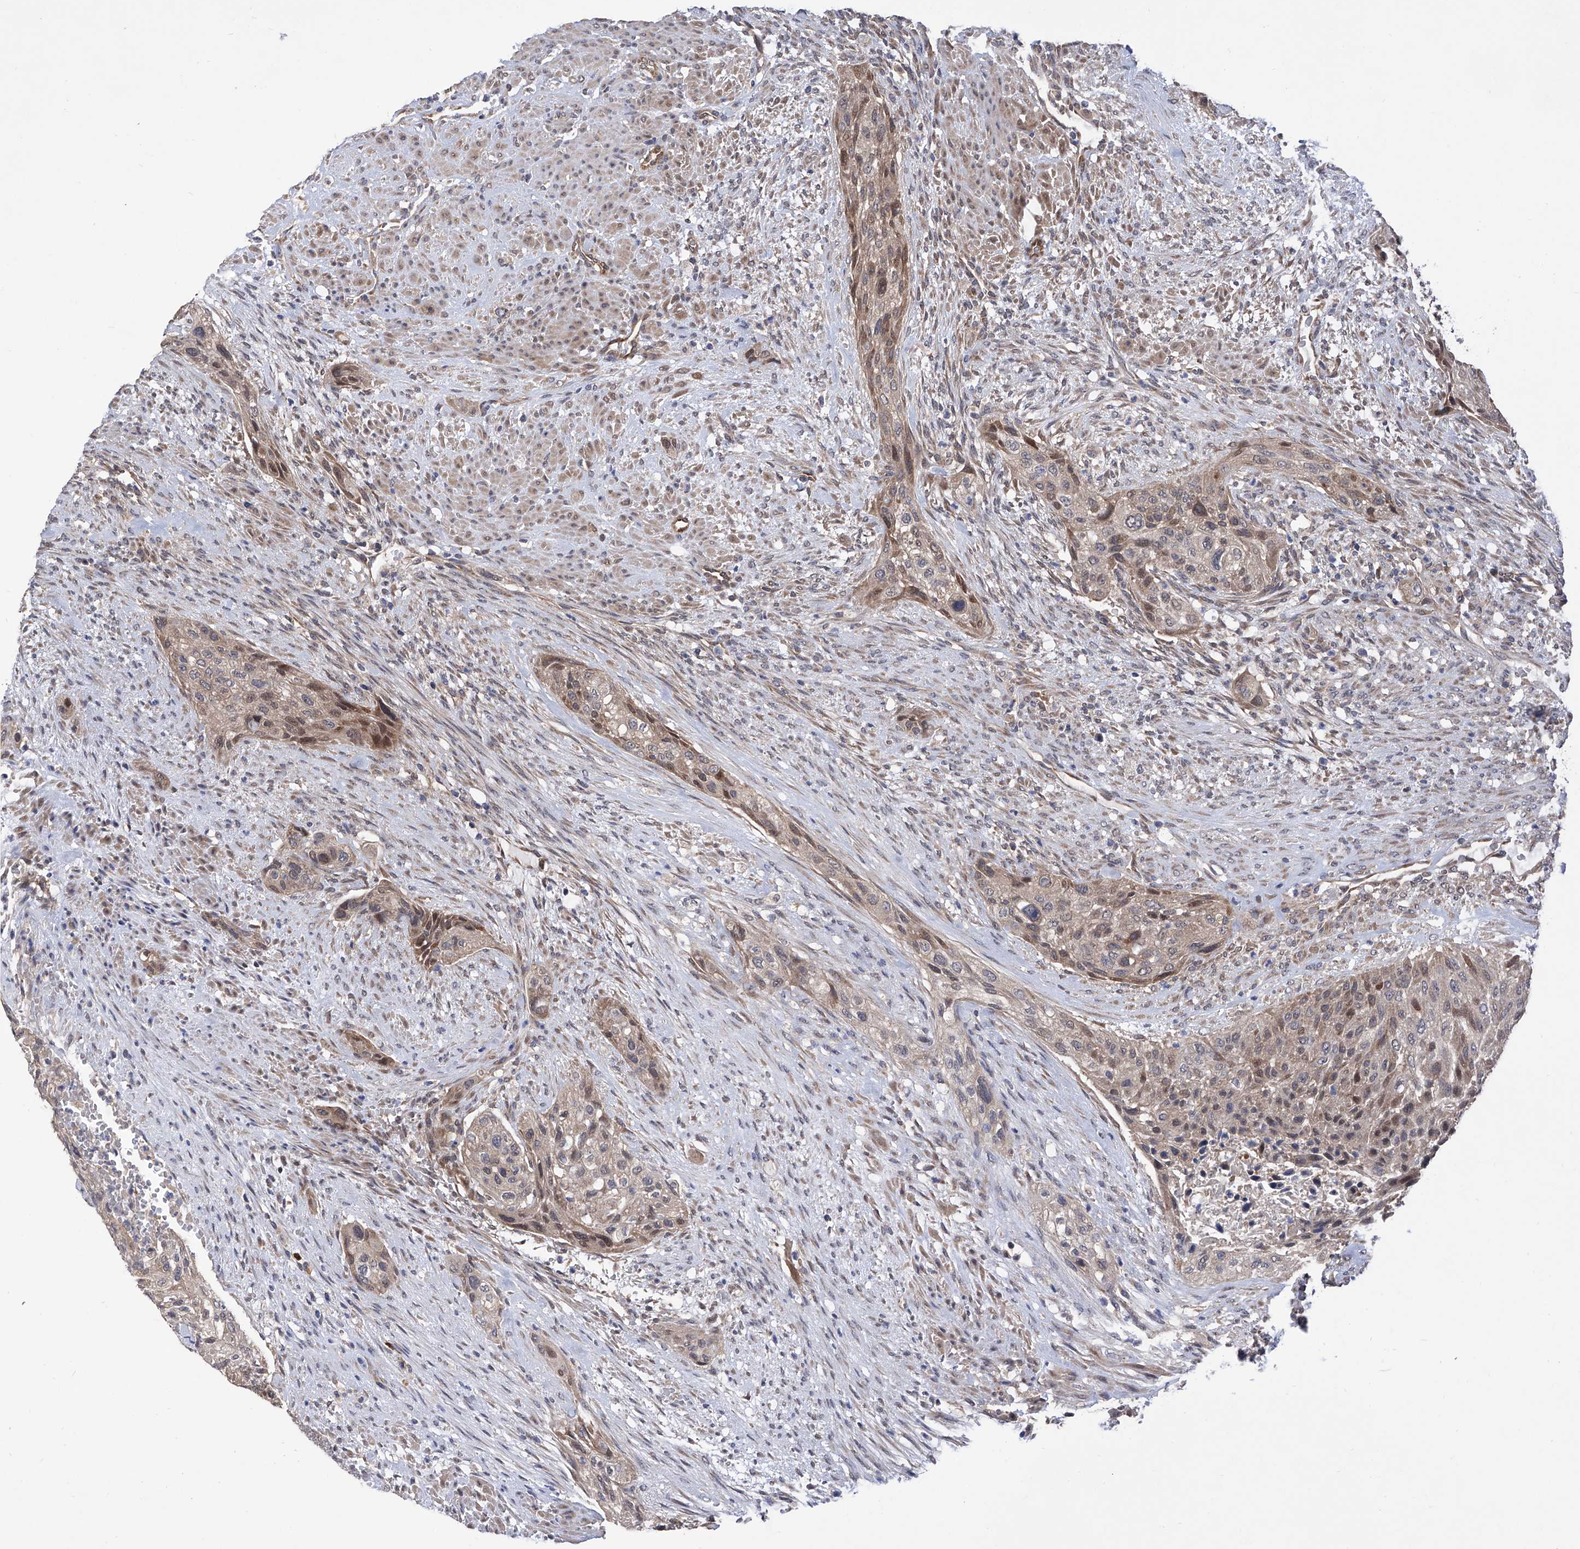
{"staining": {"intensity": "moderate", "quantity": ">75%", "location": "cytoplasmic/membranous,nuclear"}, "tissue": "urothelial cancer", "cell_type": "Tumor cells", "image_type": "cancer", "snomed": [{"axis": "morphology", "description": "Urothelial carcinoma, High grade"}, {"axis": "topography", "description": "Urinary bladder"}], "caption": "A photomicrograph showing moderate cytoplasmic/membranous and nuclear staining in approximately >75% of tumor cells in urothelial cancer, as visualized by brown immunohistochemical staining.", "gene": "USP45", "patient": {"sex": "male", "age": 35}}